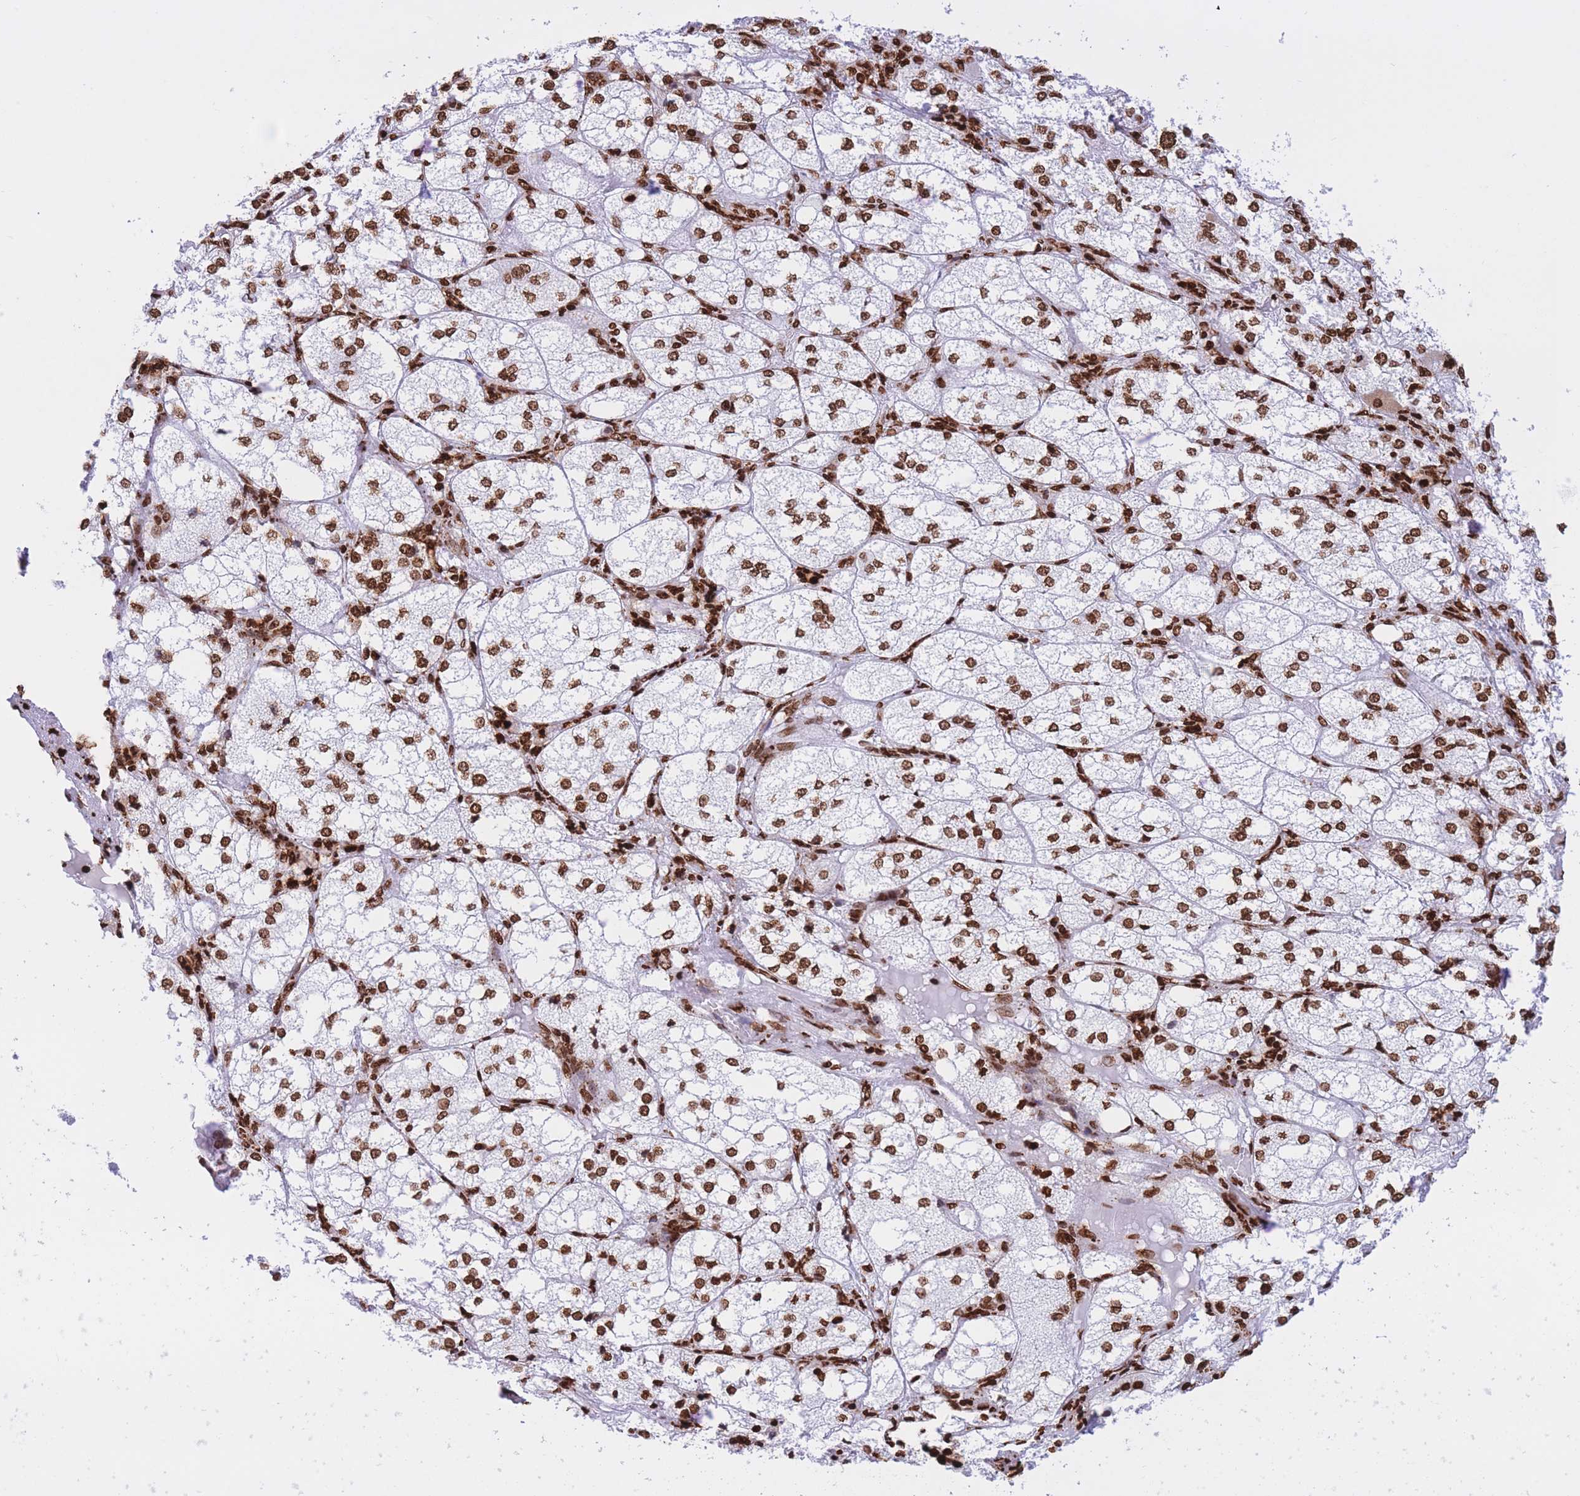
{"staining": {"intensity": "strong", "quantity": ">75%", "location": "nuclear"}, "tissue": "adrenal gland", "cell_type": "Glandular cells", "image_type": "normal", "snomed": [{"axis": "morphology", "description": "Normal tissue, NOS"}, {"axis": "topography", "description": "Adrenal gland"}], "caption": "Adrenal gland stained with IHC exhibits strong nuclear positivity in about >75% of glandular cells.", "gene": "H2BC10", "patient": {"sex": "female", "age": 61}}